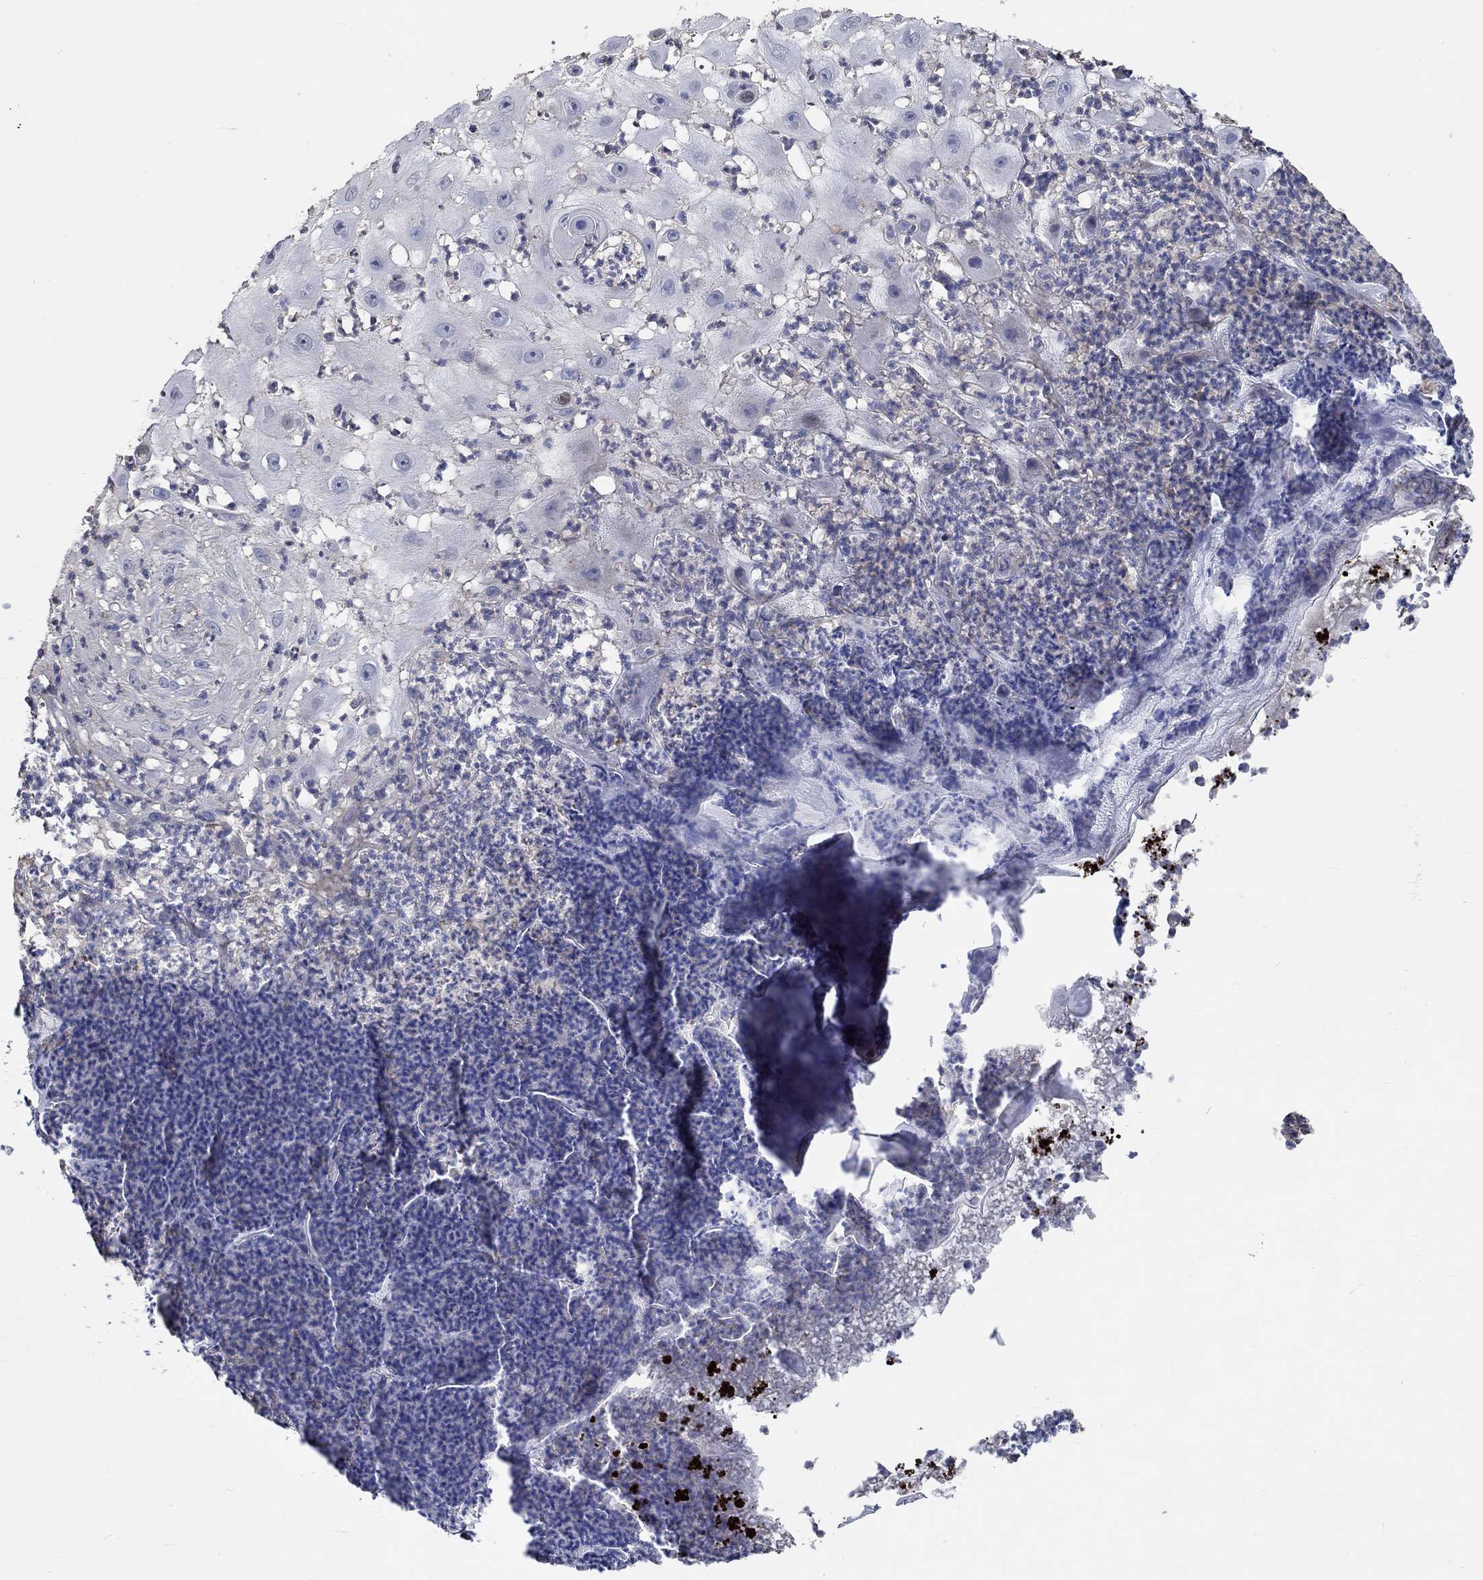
{"staining": {"intensity": "negative", "quantity": "none", "location": "none"}, "tissue": "skin cancer", "cell_type": "Tumor cells", "image_type": "cancer", "snomed": [{"axis": "morphology", "description": "Normal tissue, NOS"}, {"axis": "morphology", "description": "Squamous cell carcinoma, NOS"}, {"axis": "topography", "description": "Skin"}], "caption": "Immunohistochemistry of skin squamous cell carcinoma demonstrates no staining in tumor cells. (DAB IHC with hematoxylin counter stain).", "gene": "TNFAIP8L3", "patient": {"sex": "male", "age": 79}}